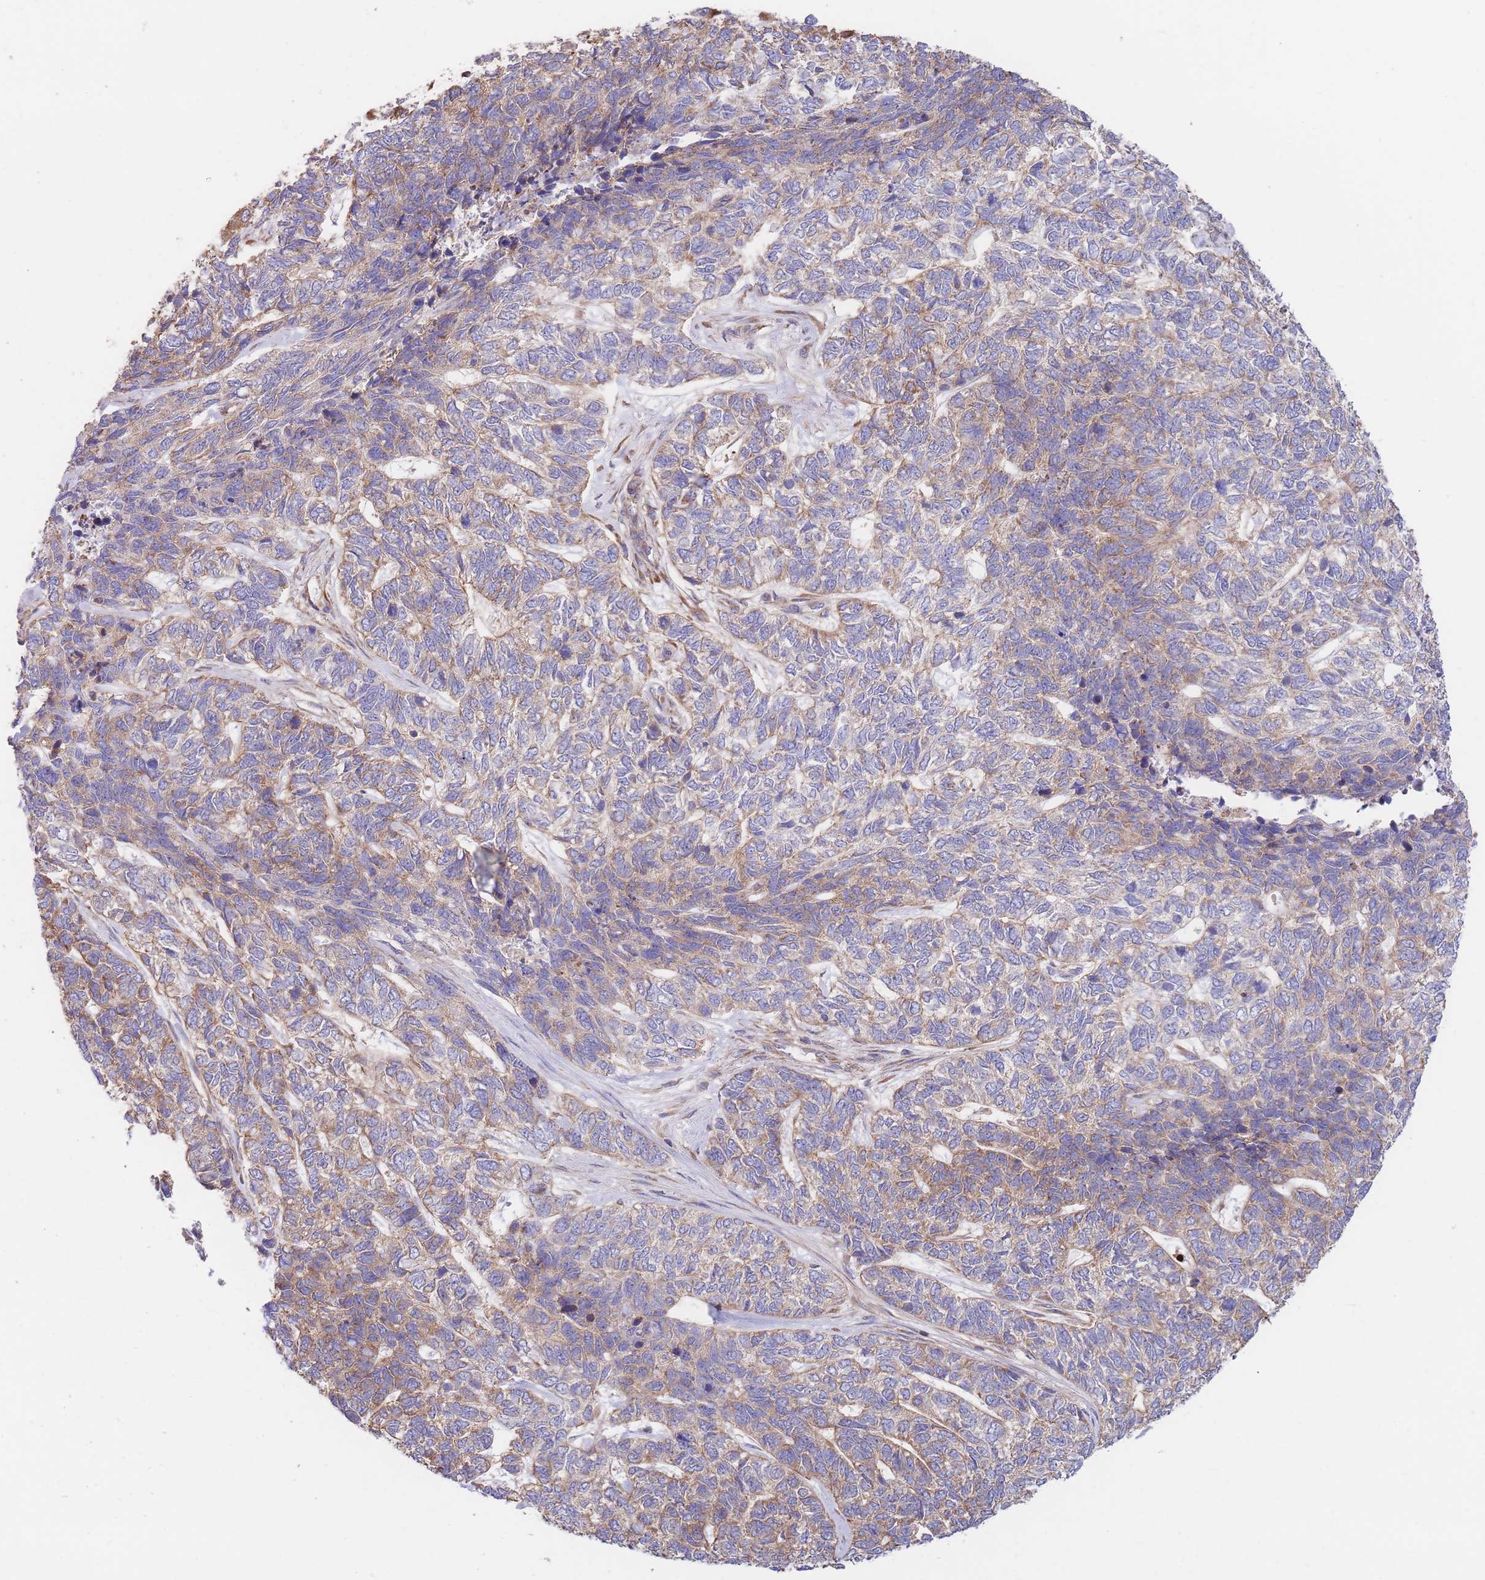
{"staining": {"intensity": "moderate", "quantity": "25%-75%", "location": "cytoplasmic/membranous"}, "tissue": "skin cancer", "cell_type": "Tumor cells", "image_type": "cancer", "snomed": [{"axis": "morphology", "description": "Basal cell carcinoma"}, {"axis": "topography", "description": "Skin"}], "caption": "Protein staining exhibits moderate cytoplasmic/membranous positivity in approximately 25%-75% of tumor cells in skin cancer.", "gene": "LRRN4CL", "patient": {"sex": "female", "age": 65}}